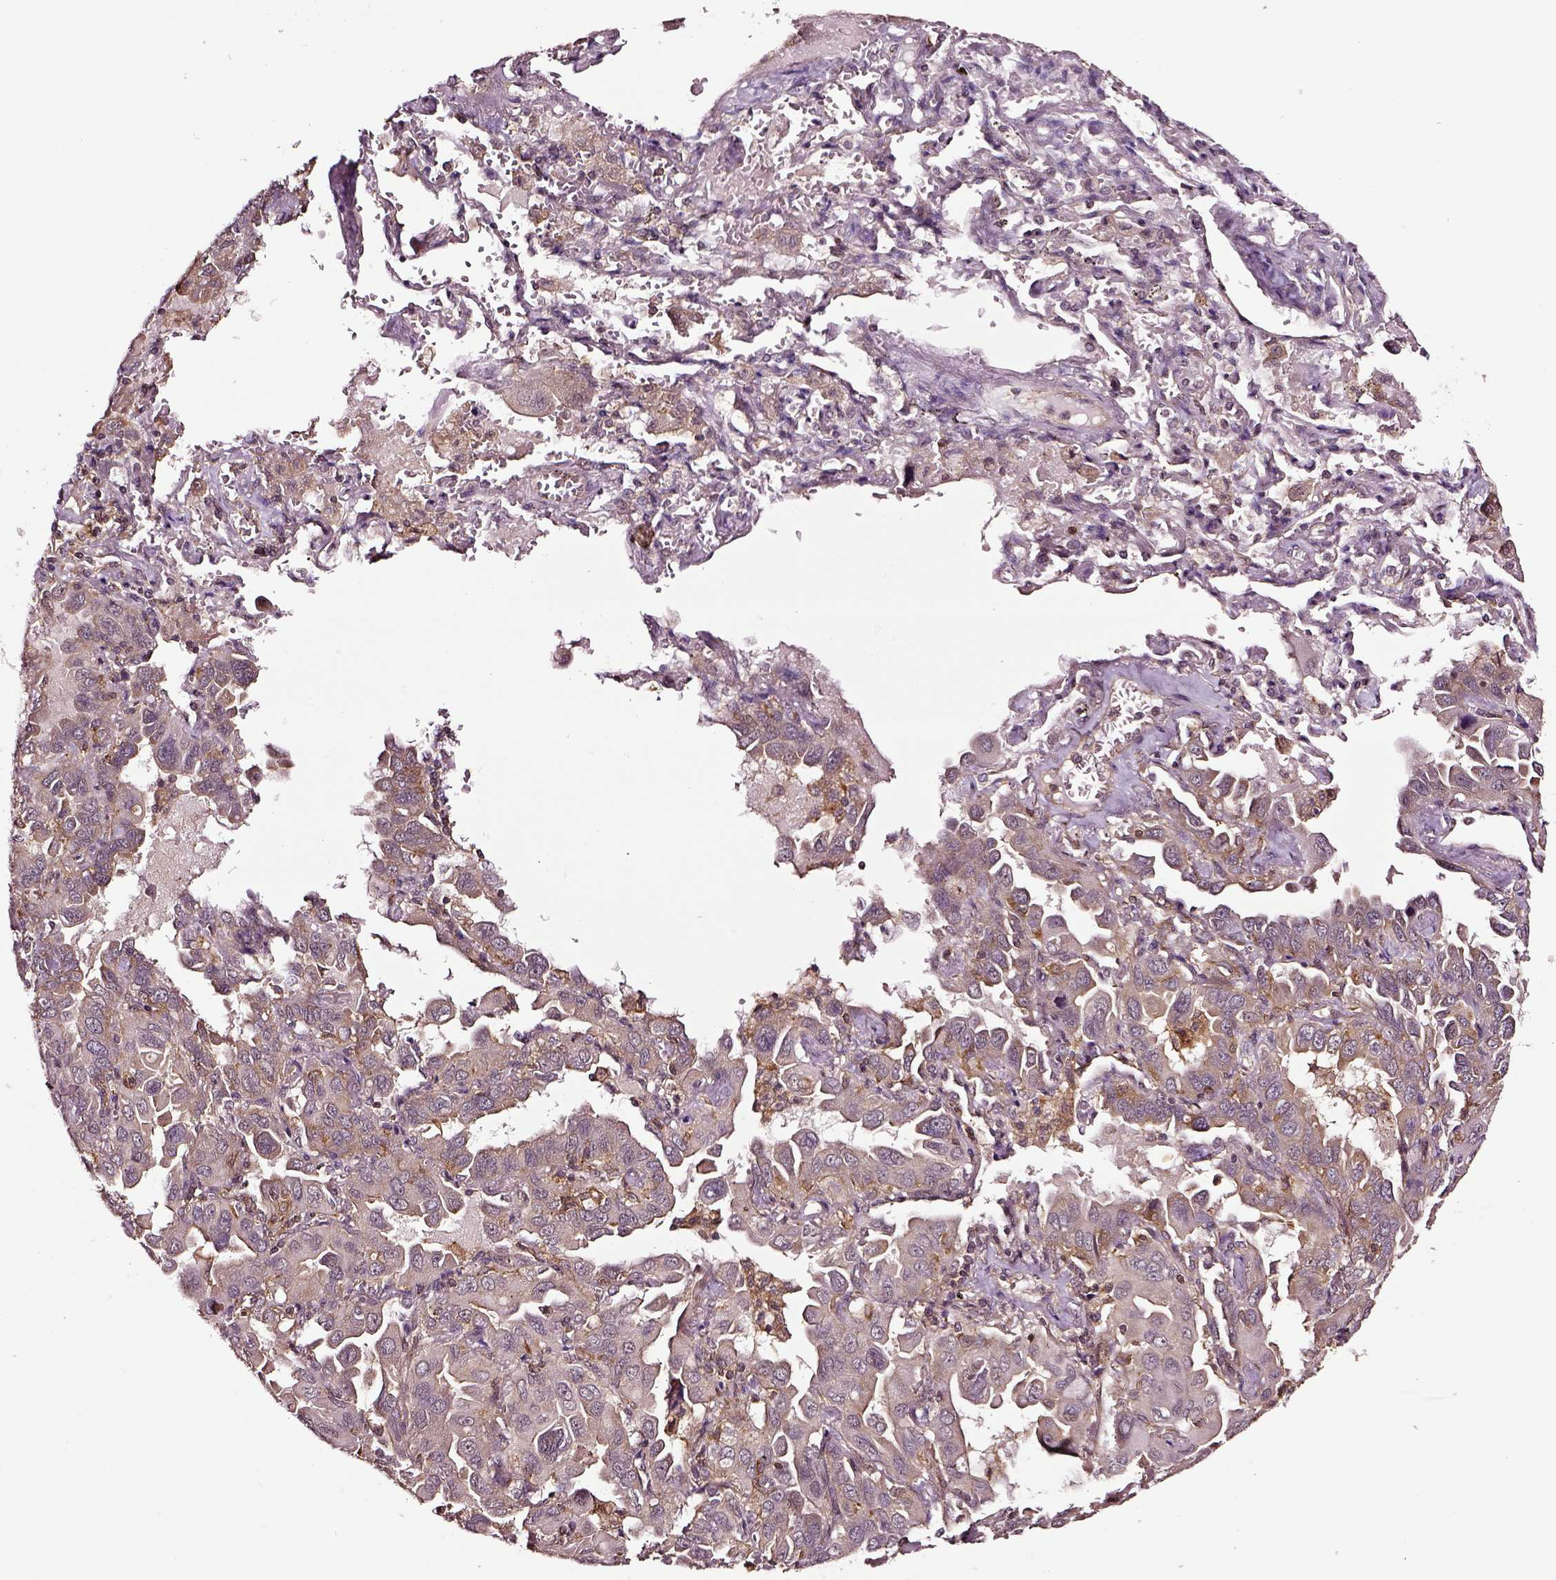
{"staining": {"intensity": "moderate", "quantity": ">75%", "location": "cytoplasmic/membranous"}, "tissue": "lung cancer", "cell_type": "Tumor cells", "image_type": "cancer", "snomed": [{"axis": "morphology", "description": "Adenocarcinoma, NOS"}, {"axis": "topography", "description": "Lung"}], "caption": "Protein analysis of lung cancer tissue shows moderate cytoplasmic/membranous expression in about >75% of tumor cells.", "gene": "RASSF5", "patient": {"sex": "male", "age": 64}}